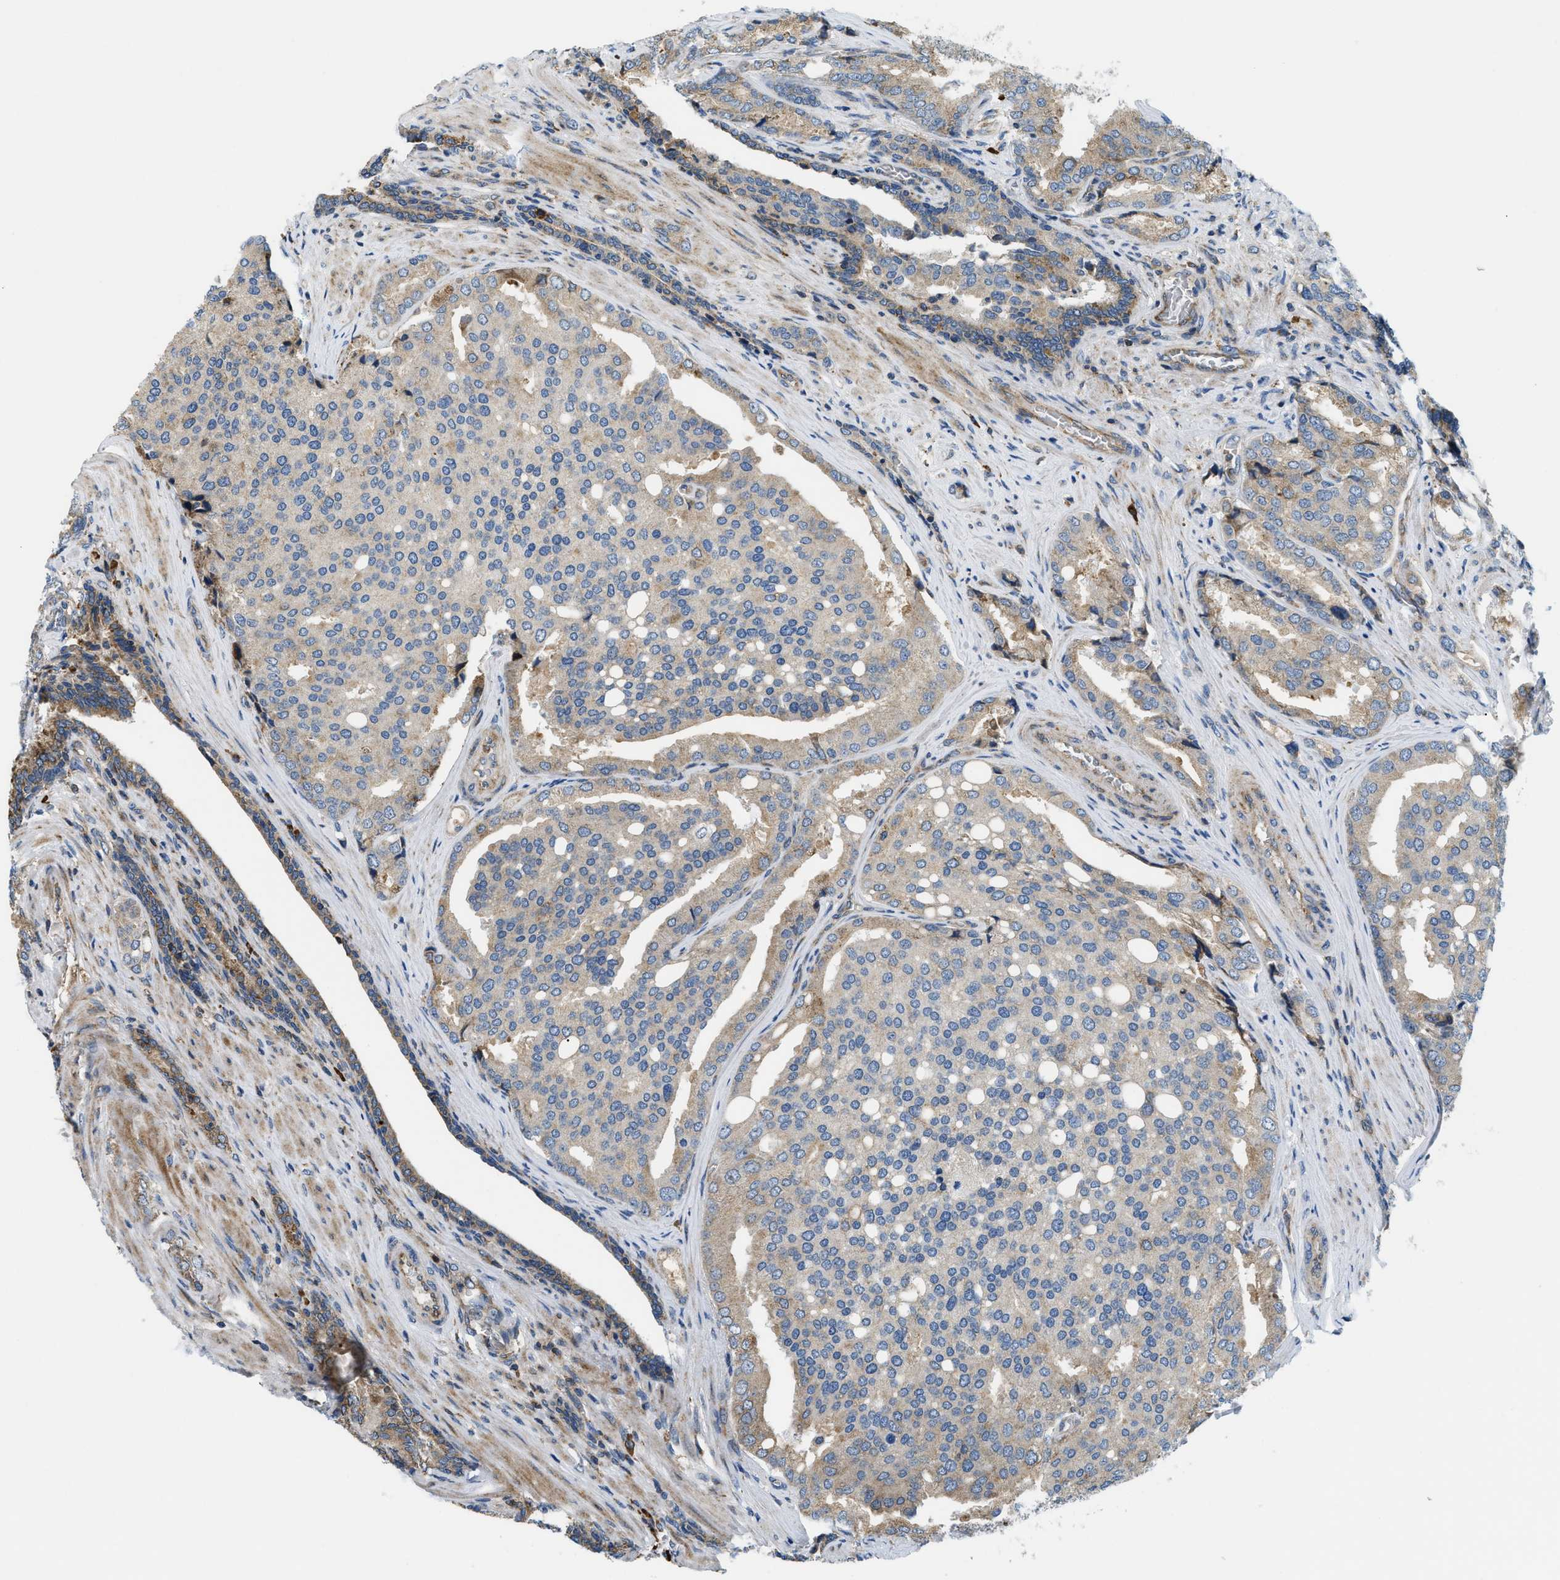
{"staining": {"intensity": "moderate", "quantity": "<25%", "location": "cytoplasmic/membranous"}, "tissue": "prostate cancer", "cell_type": "Tumor cells", "image_type": "cancer", "snomed": [{"axis": "morphology", "description": "Adenocarcinoma, High grade"}, {"axis": "topography", "description": "Prostate"}], "caption": "IHC micrograph of adenocarcinoma (high-grade) (prostate) stained for a protein (brown), which displays low levels of moderate cytoplasmic/membranous positivity in approximately <25% of tumor cells.", "gene": "CSPG4", "patient": {"sex": "male", "age": 50}}